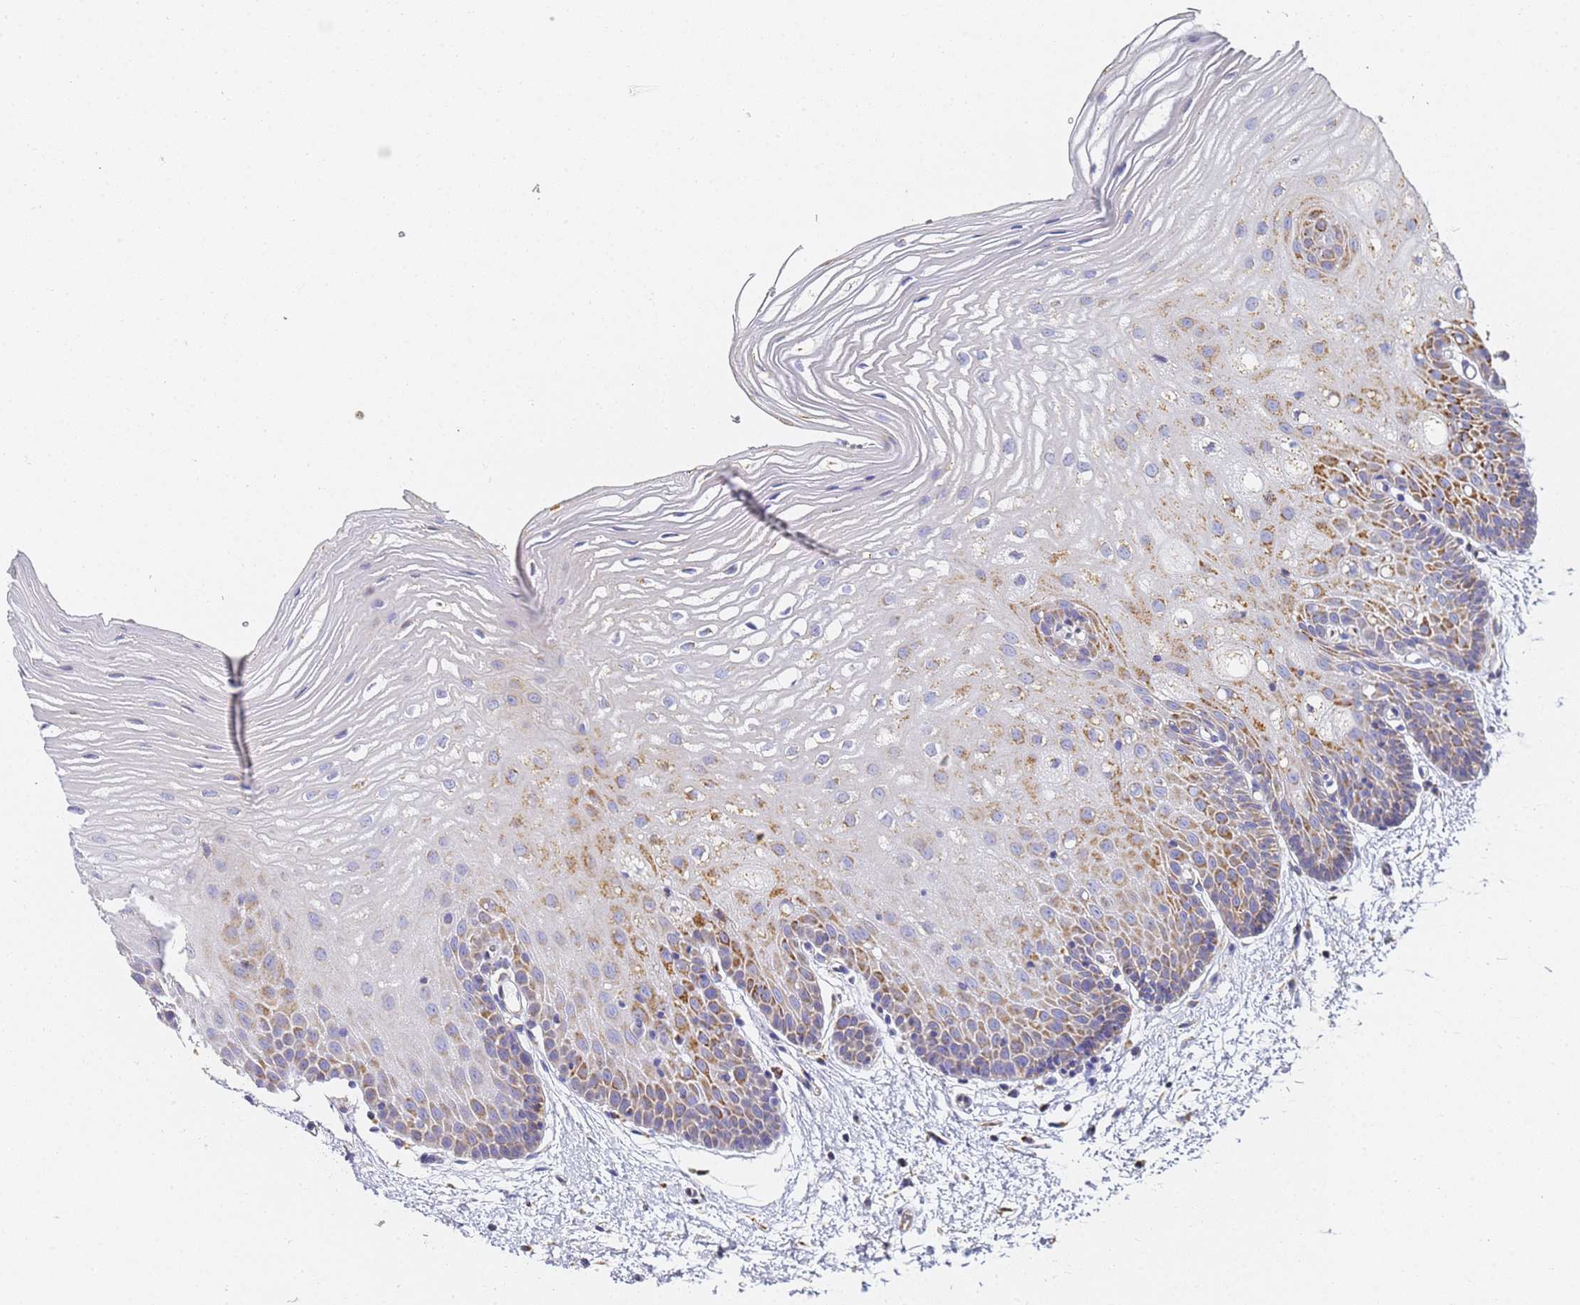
{"staining": {"intensity": "moderate", "quantity": "<25%", "location": "cytoplasmic/membranous"}, "tissue": "oral mucosa", "cell_type": "Squamous epithelial cells", "image_type": "normal", "snomed": [{"axis": "morphology", "description": "Normal tissue, NOS"}, {"axis": "topography", "description": "Oral tissue"}, {"axis": "topography", "description": "Tounge, NOS"}], "caption": "Moderate cytoplasmic/membranous expression for a protein is identified in approximately <25% of squamous epithelial cells of normal oral mucosa using immunohistochemistry (IHC).", "gene": "CNIH4", "patient": {"sex": "female", "age": 73}}